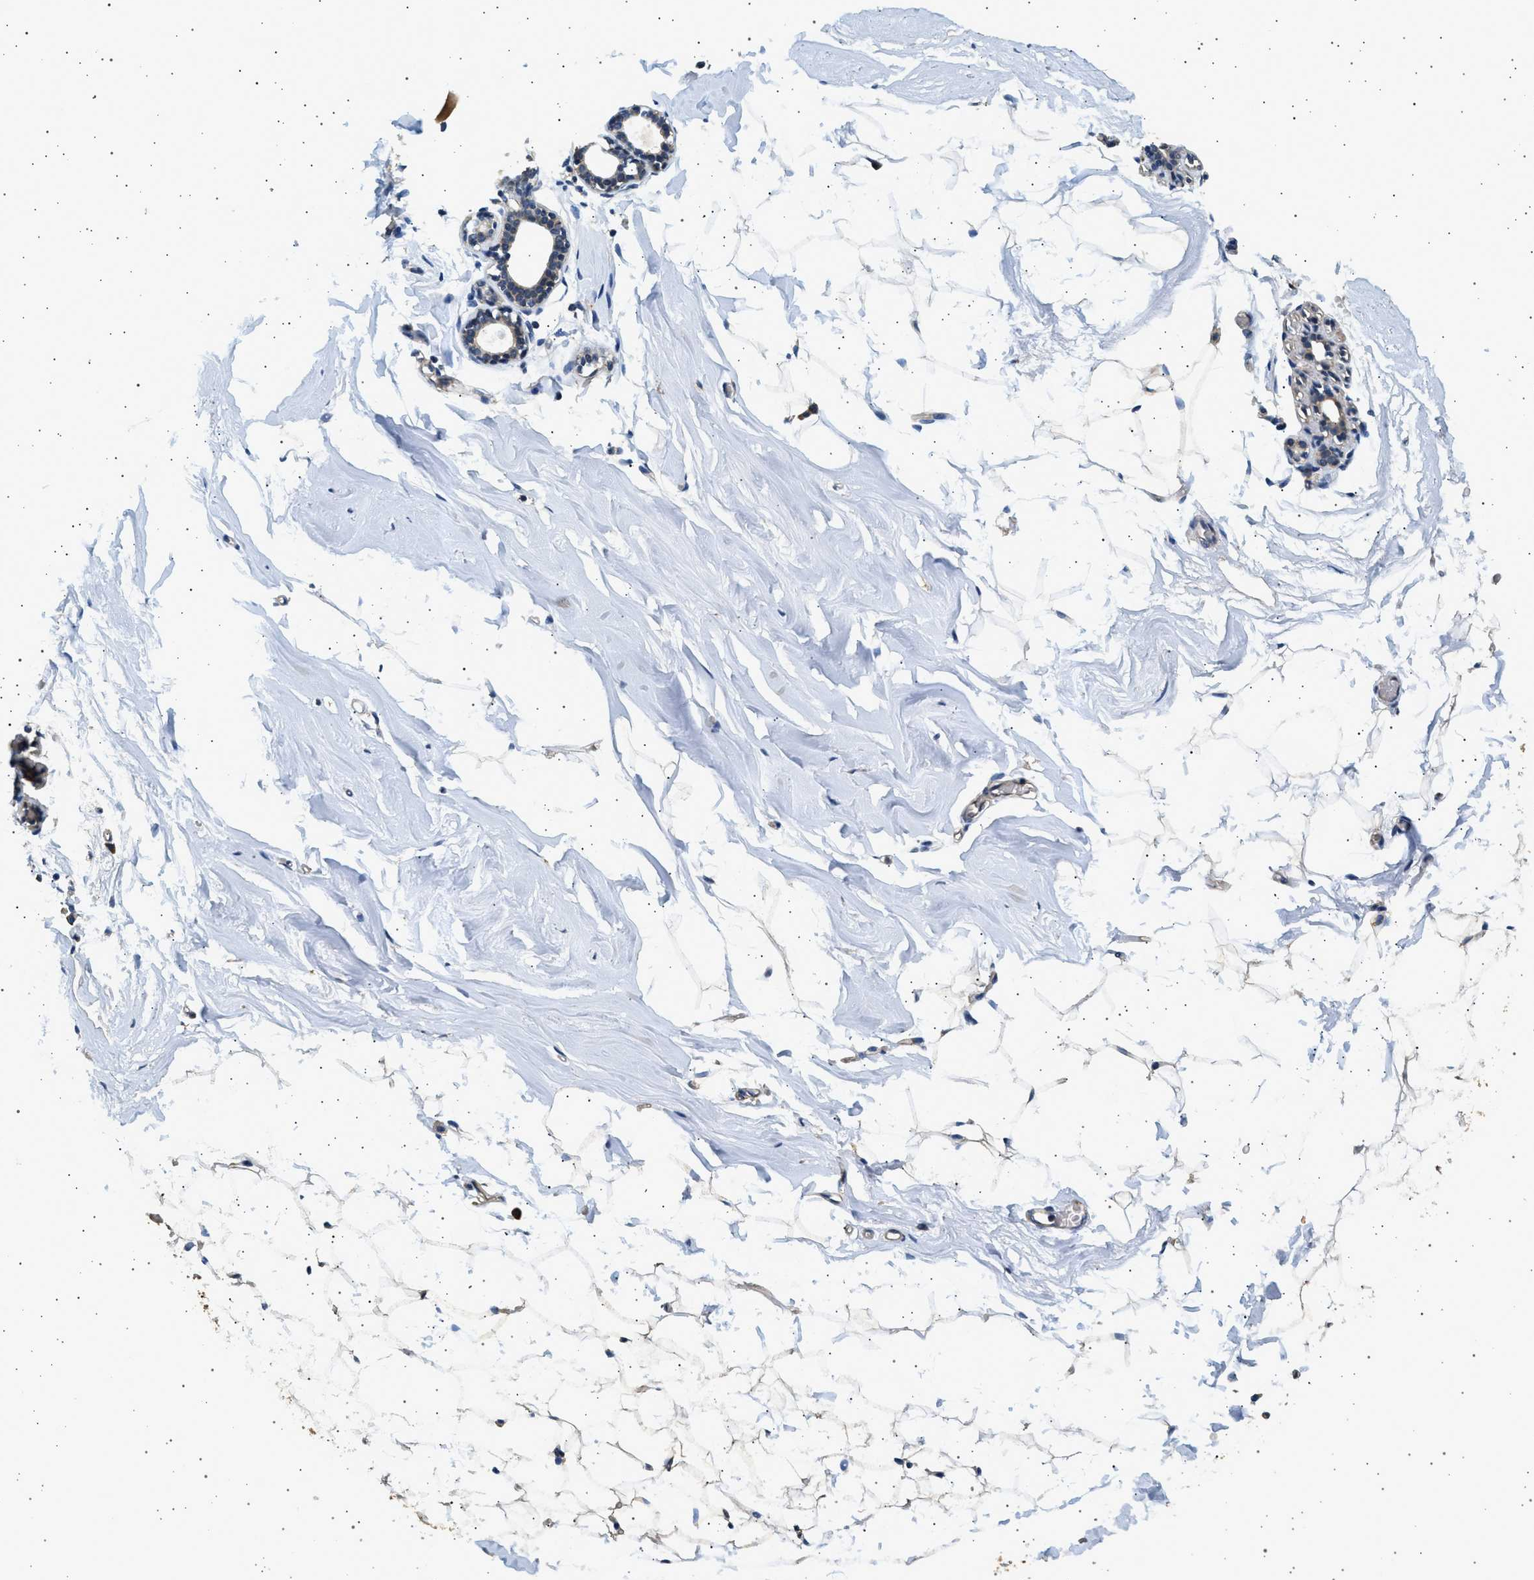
{"staining": {"intensity": "weak", "quantity": "<25%", "location": "cytoplasmic/membranous"}, "tissue": "adipose tissue", "cell_type": "Adipocytes", "image_type": "normal", "snomed": [{"axis": "morphology", "description": "Normal tissue, NOS"}, {"axis": "topography", "description": "Breast"}, {"axis": "topography", "description": "Soft tissue"}], "caption": "High magnification brightfield microscopy of normal adipose tissue stained with DAB (3,3'-diaminobenzidine) (brown) and counterstained with hematoxylin (blue): adipocytes show no significant positivity. (Brightfield microscopy of DAB (3,3'-diaminobenzidine) immunohistochemistry (IHC) at high magnification).", "gene": "KCNA4", "patient": {"sex": "female", "age": 75}}